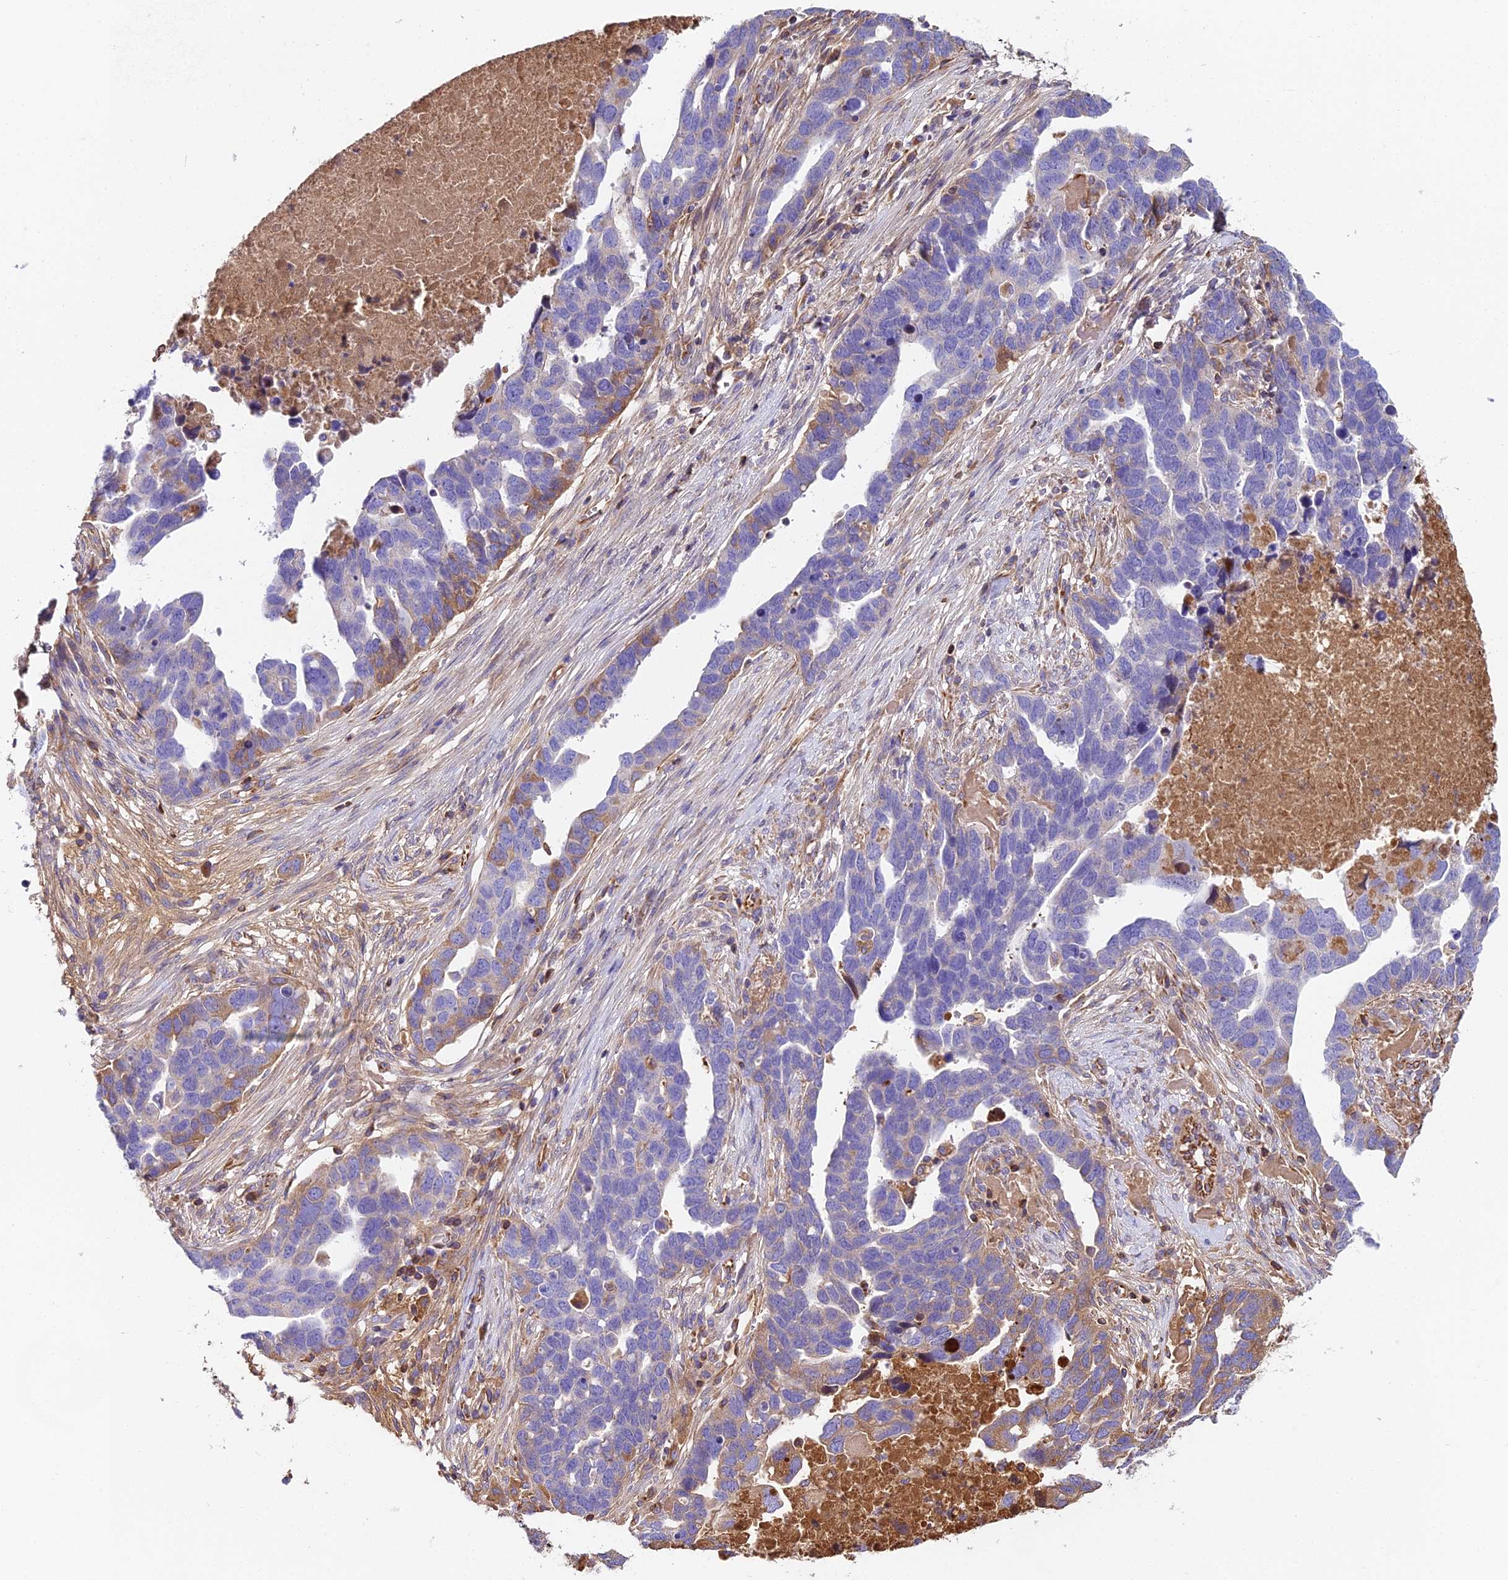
{"staining": {"intensity": "moderate", "quantity": "<25%", "location": "cytoplasmic/membranous"}, "tissue": "ovarian cancer", "cell_type": "Tumor cells", "image_type": "cancer", "snomed": [{"axis": "morphology", "description": "Cystadenocarcinoma, serous, NOS"}, {"axis": "topography", "description": "Ovary"}], "caption": "Immunohistochemistry (DAB (3,3'-diaminobenzidine)) staining of ovarian cancer displays moderate cytoplasmic/membranous protein expression in approximately <25% of tumor cells. The protein of interest is shown in brown color, while the nuclei are stained blue.", "gene": "BEX4", "patient": {"sex": "female", "age": 54}}